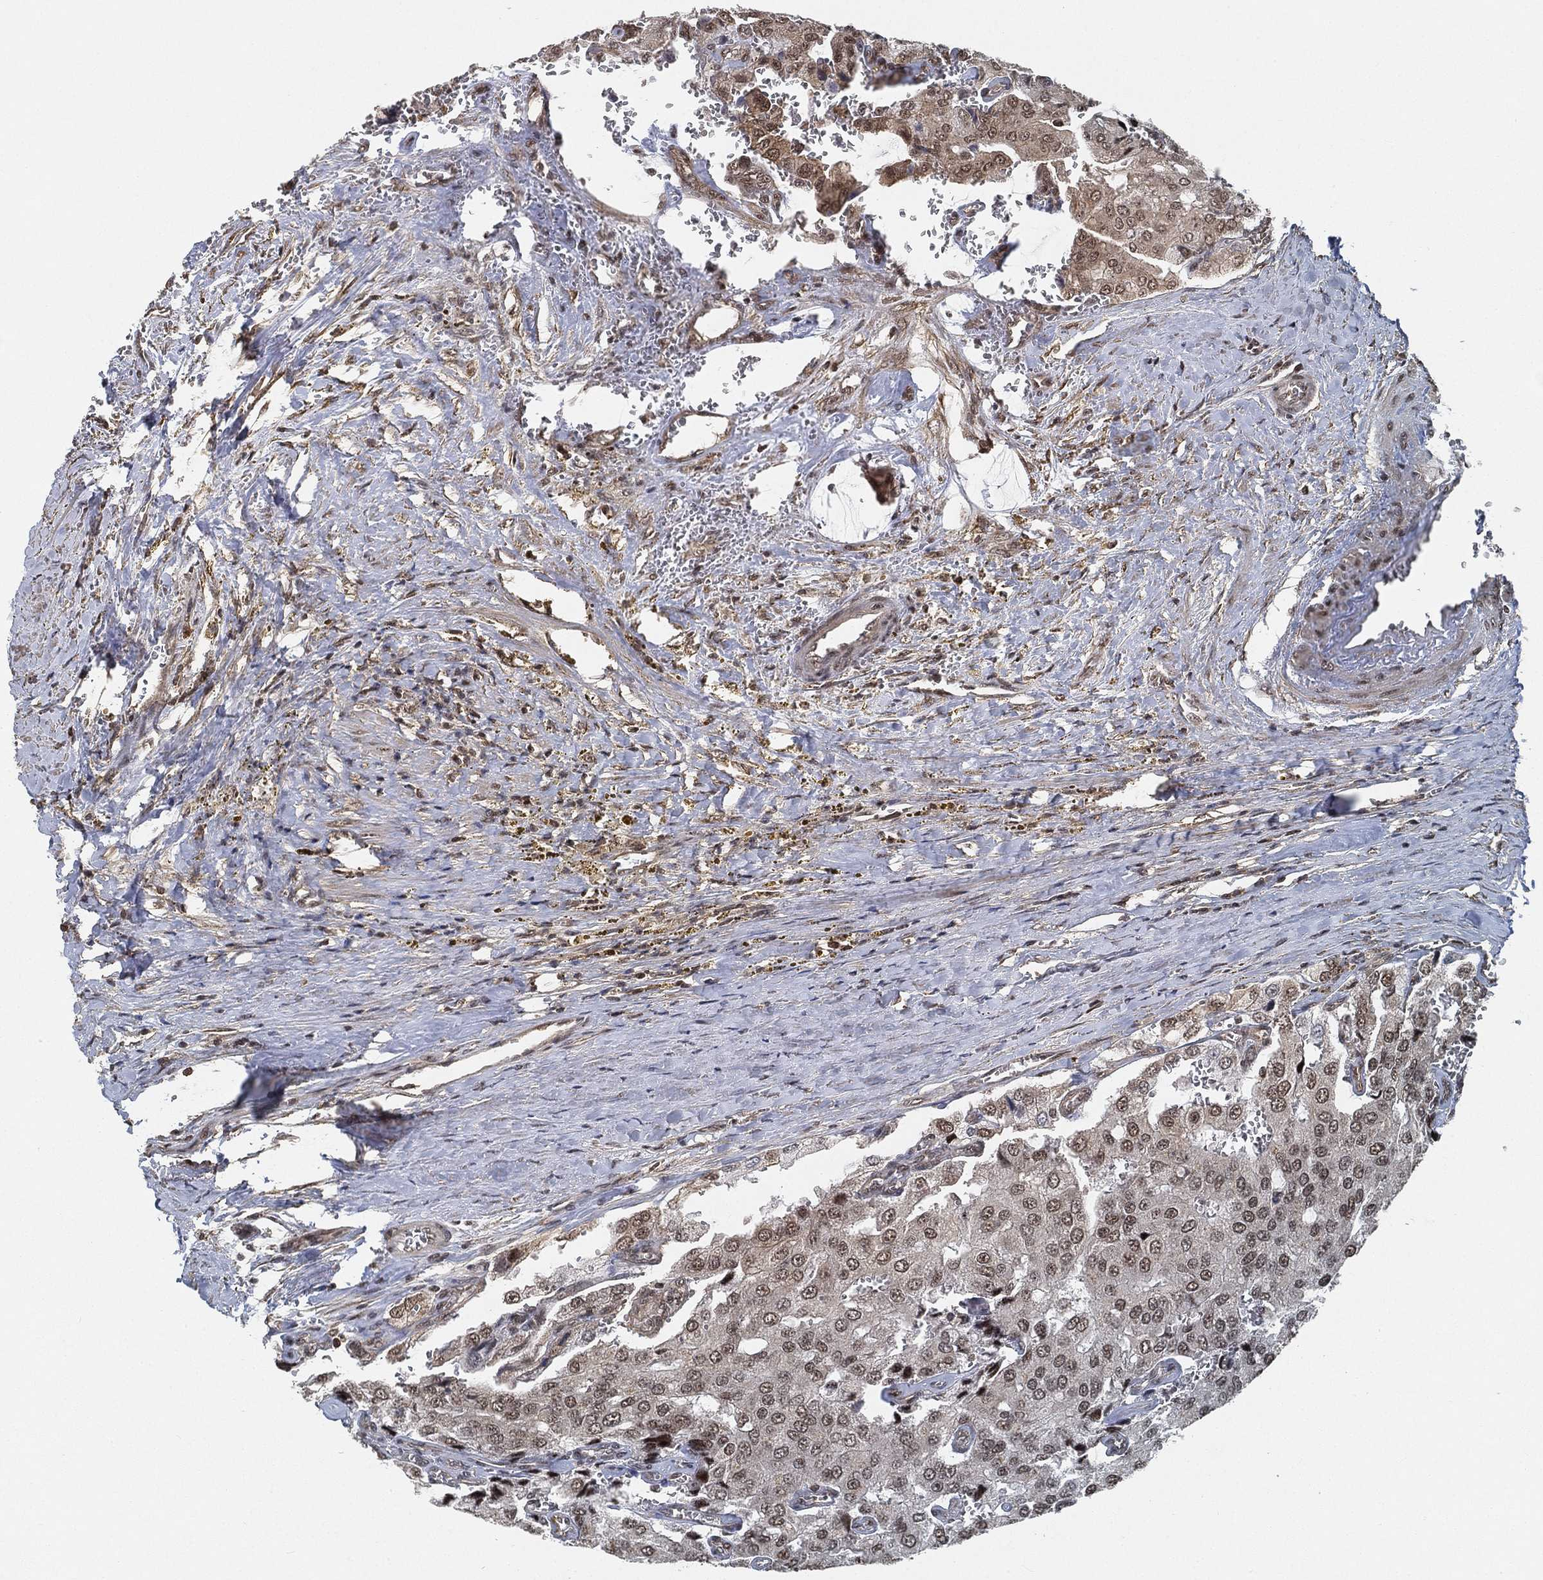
{"staining": {"intensity": "moderate", "quantity": "25%-75%", "location": "cytoplasmic/membranous,nuclear"}, "tissue": "prostate cancer", "cell_type": "Tumor cells", "image_type": "cancer", "snomed": [{"axis": "morphology", "description": "Adenocarcinoma, NOS"}, {"axis": "topography", "description": "Prostate and seminal vesicle, NOS"}, {"axis": "topography", "description": "Prostate"}], "caption": "Prostate adenocarcinoma stained with a protein marker shows moderate staining in tumor cells.", "gene": "RSRC2", "patient": {"sex": "male", "age": 67}}